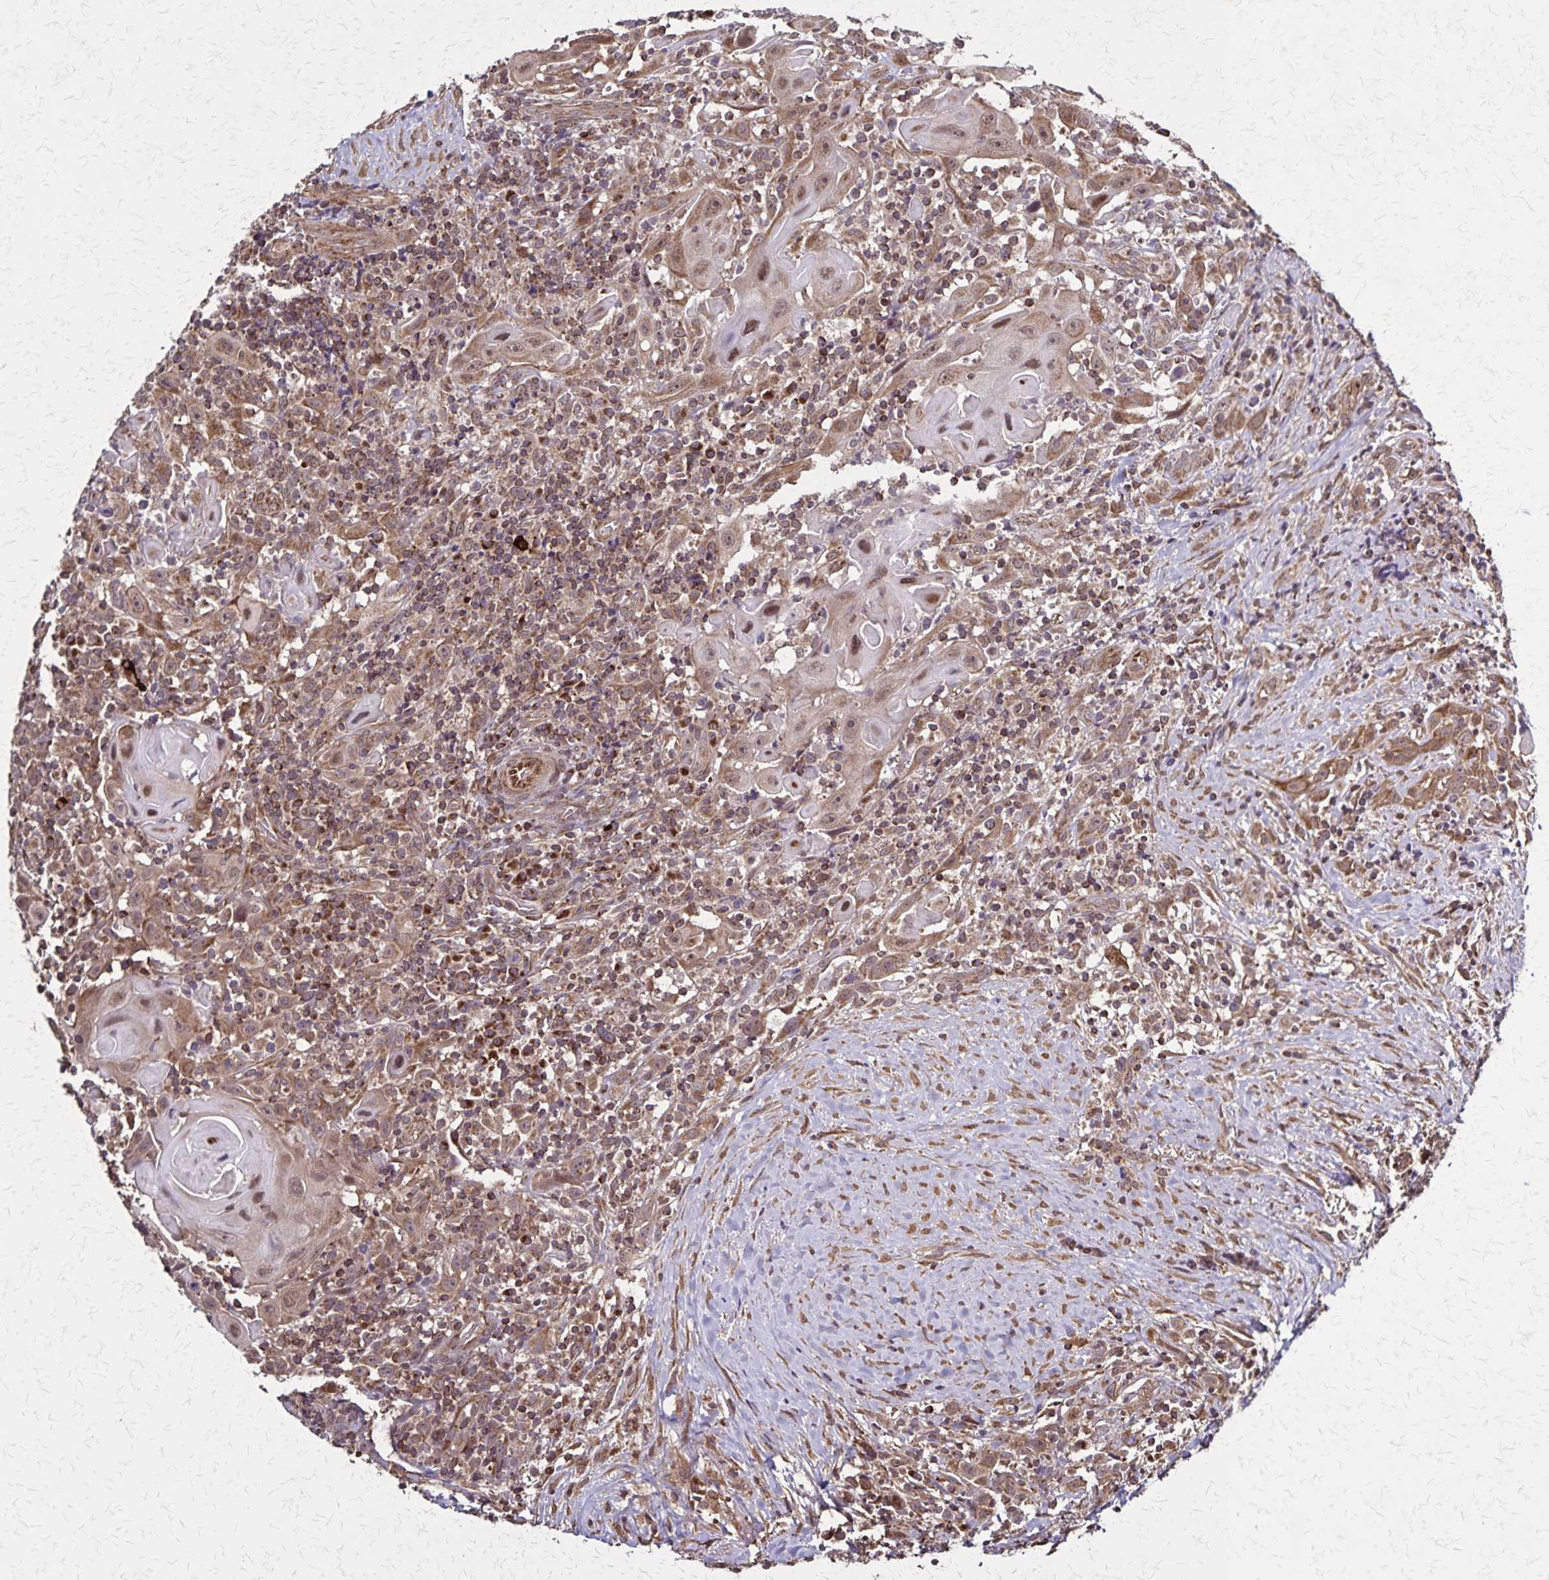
{"staining": {"intensity": "moderate", "quantity": ">75%", "location": "cytoplasmic/membranous,nuclear"}, "tissue": "head and neck cancer", "cell_type": "Tumor cells", "image_type": "cancer", "snomed": [{"axis": "morphology", "description": "Squamous cell carcinoma, NOS"}, {"axis": "topography", "description": "Head-Neck"}], "caption": "A high-resolution micrograph shows immunohistochemistry staining of head and neck cancer, which reveals moderate cytoplasmic/membranous and nuclear expression in about >75% of tumor cells.", "gene": "NFS1", "patient": {"sex": "female", "age": 95}}